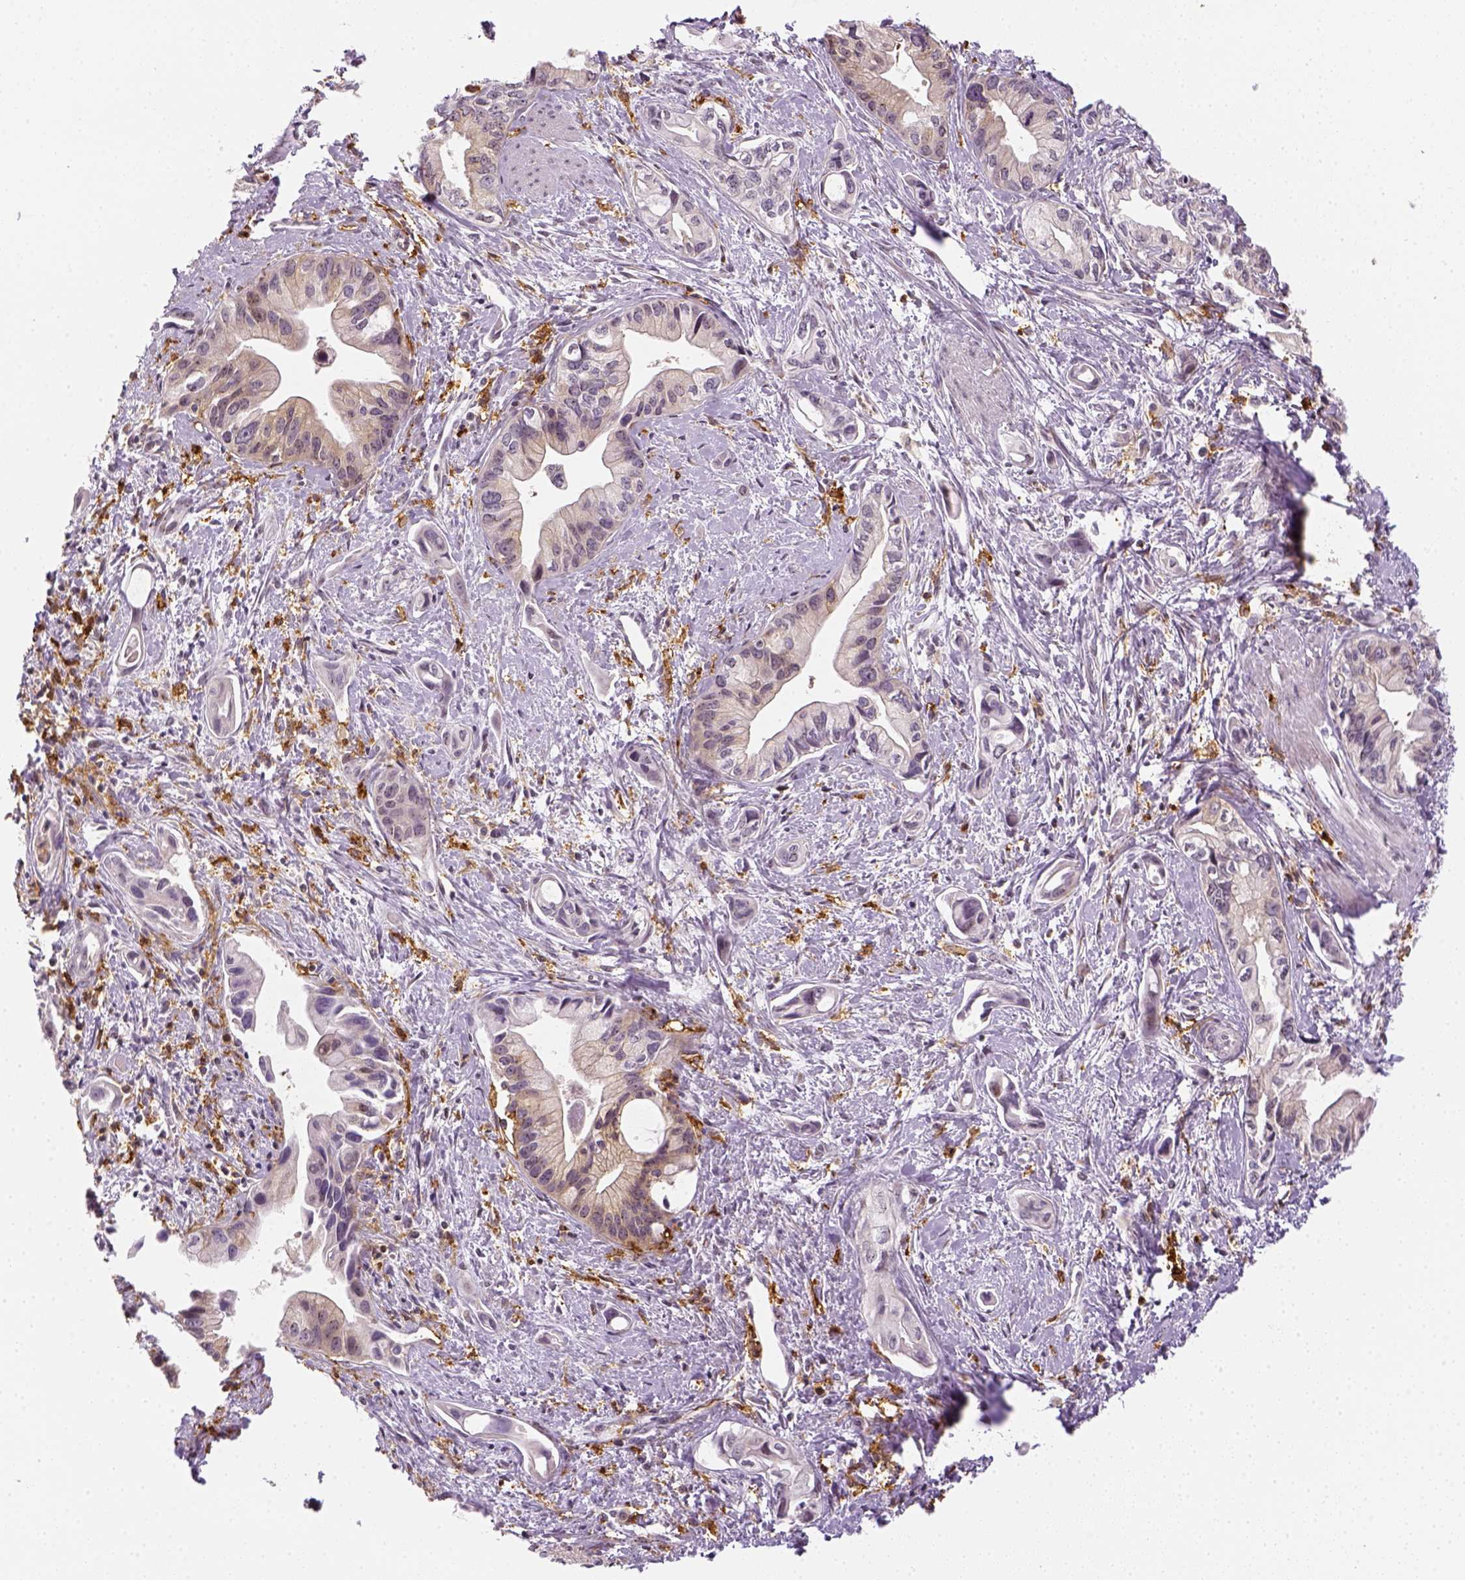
{"staining": {"intensity": "negative", "quantity": "none", "location": "none"}, "tissue": "pancreatic cancer", "cell_type": "Tumor cells", "image_type": "cancer", "snomed": [{"axis": "morphology", "description": "Adenocarcinoma, NOS"}, {"axis": "topography", "description": "Pancreas"}], "caption": "Protein analysis of pancreatic cancer (adenocarcinoma) reveals no significant staining in tumor cells.", "gene": "CD14", "patient": {"sex": "female", "age": 61}}